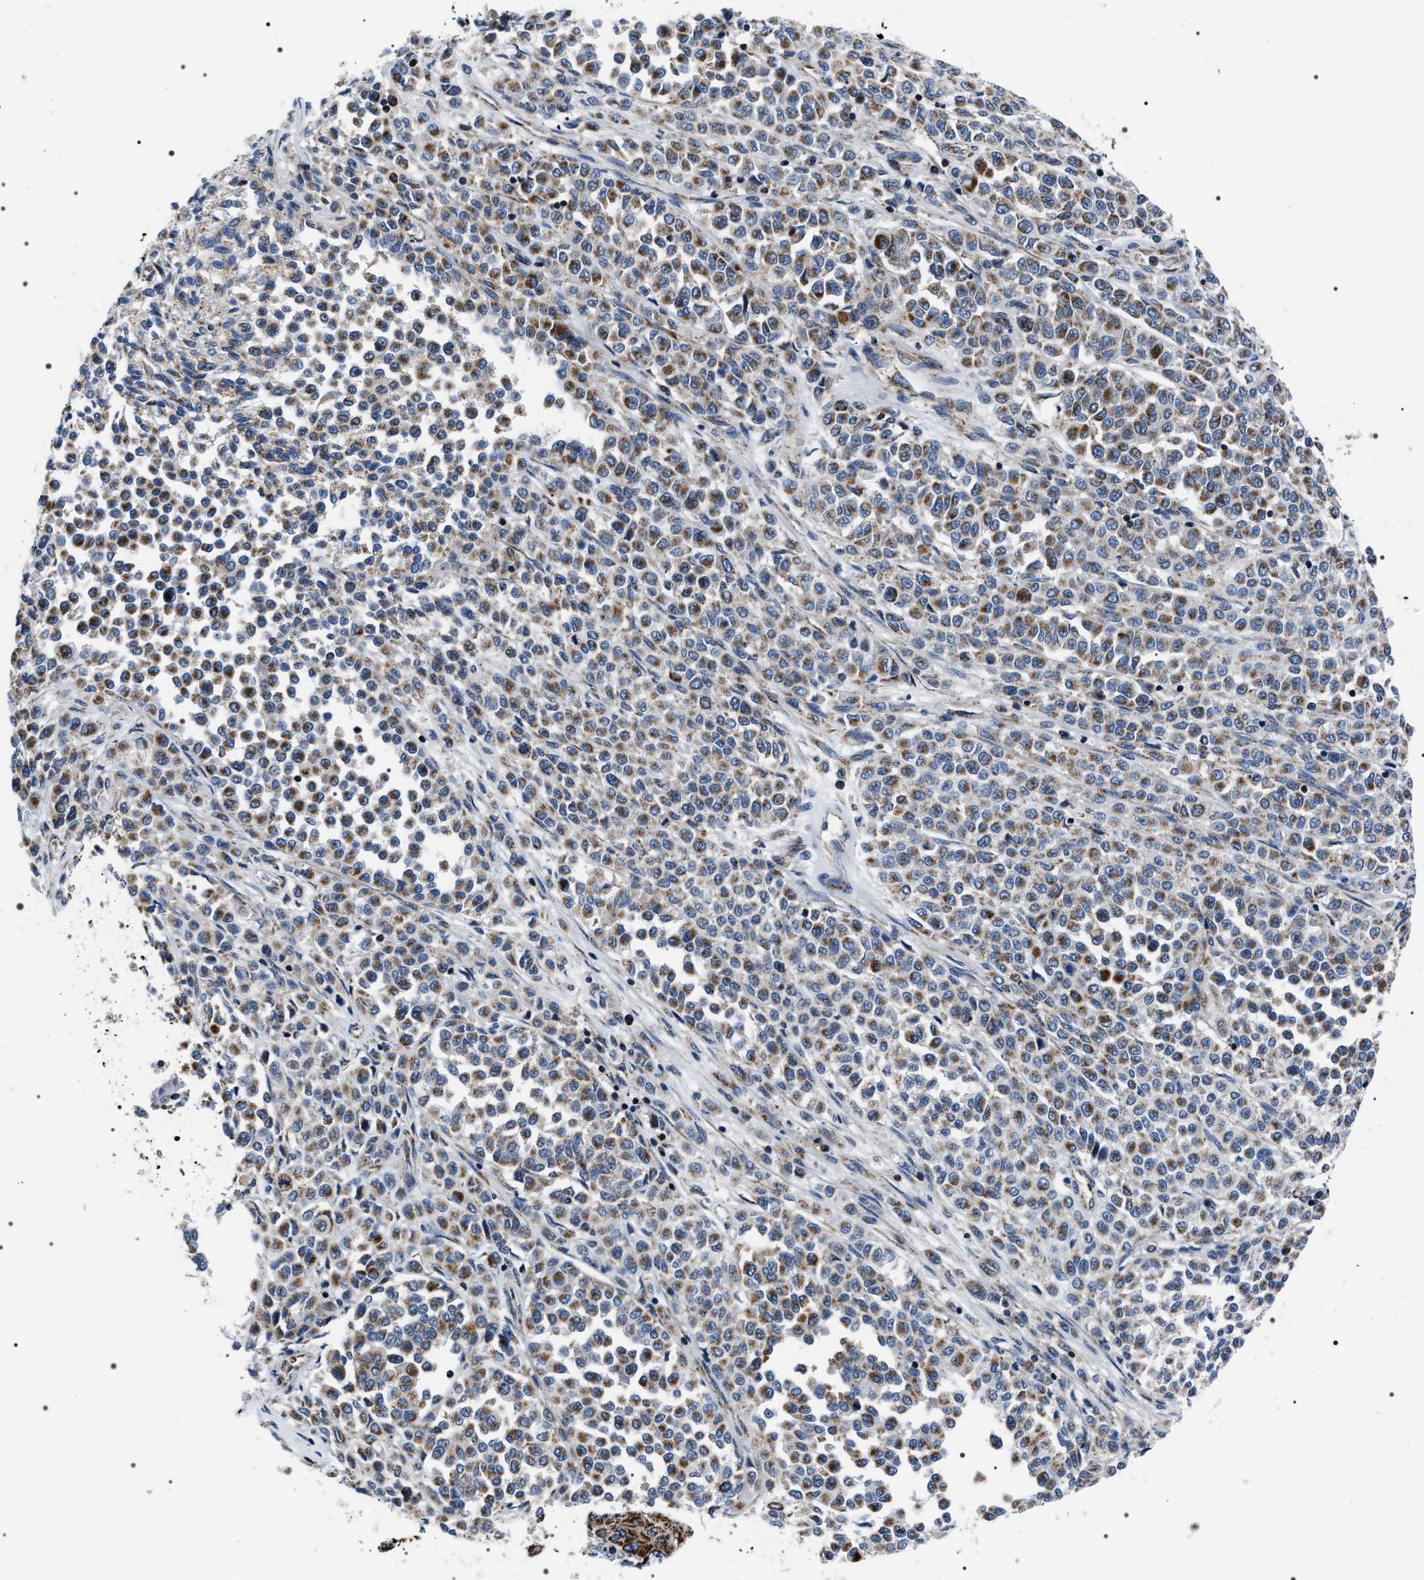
{"staining": {"intensity": "moderate", "quantity": ">75%", "location": "cytoplasmic/membranous"}, "tissue": "melanoma", "cell_type": "Tumor cells", "image_type": "cancer", "snomed": [{"axis": "morphology", "description": "Malignant melanoma, Metastatic site"}, {"axis": "topography", "description": "Pancreas"}], "caption": "Human melanoma stained with a brown dye exhibits moderate cytoplasmic/membranous positive staining in about >75% of tumor cells.", "gene": "NTMT1", "patient": {"sex": "female", "age": 30}}